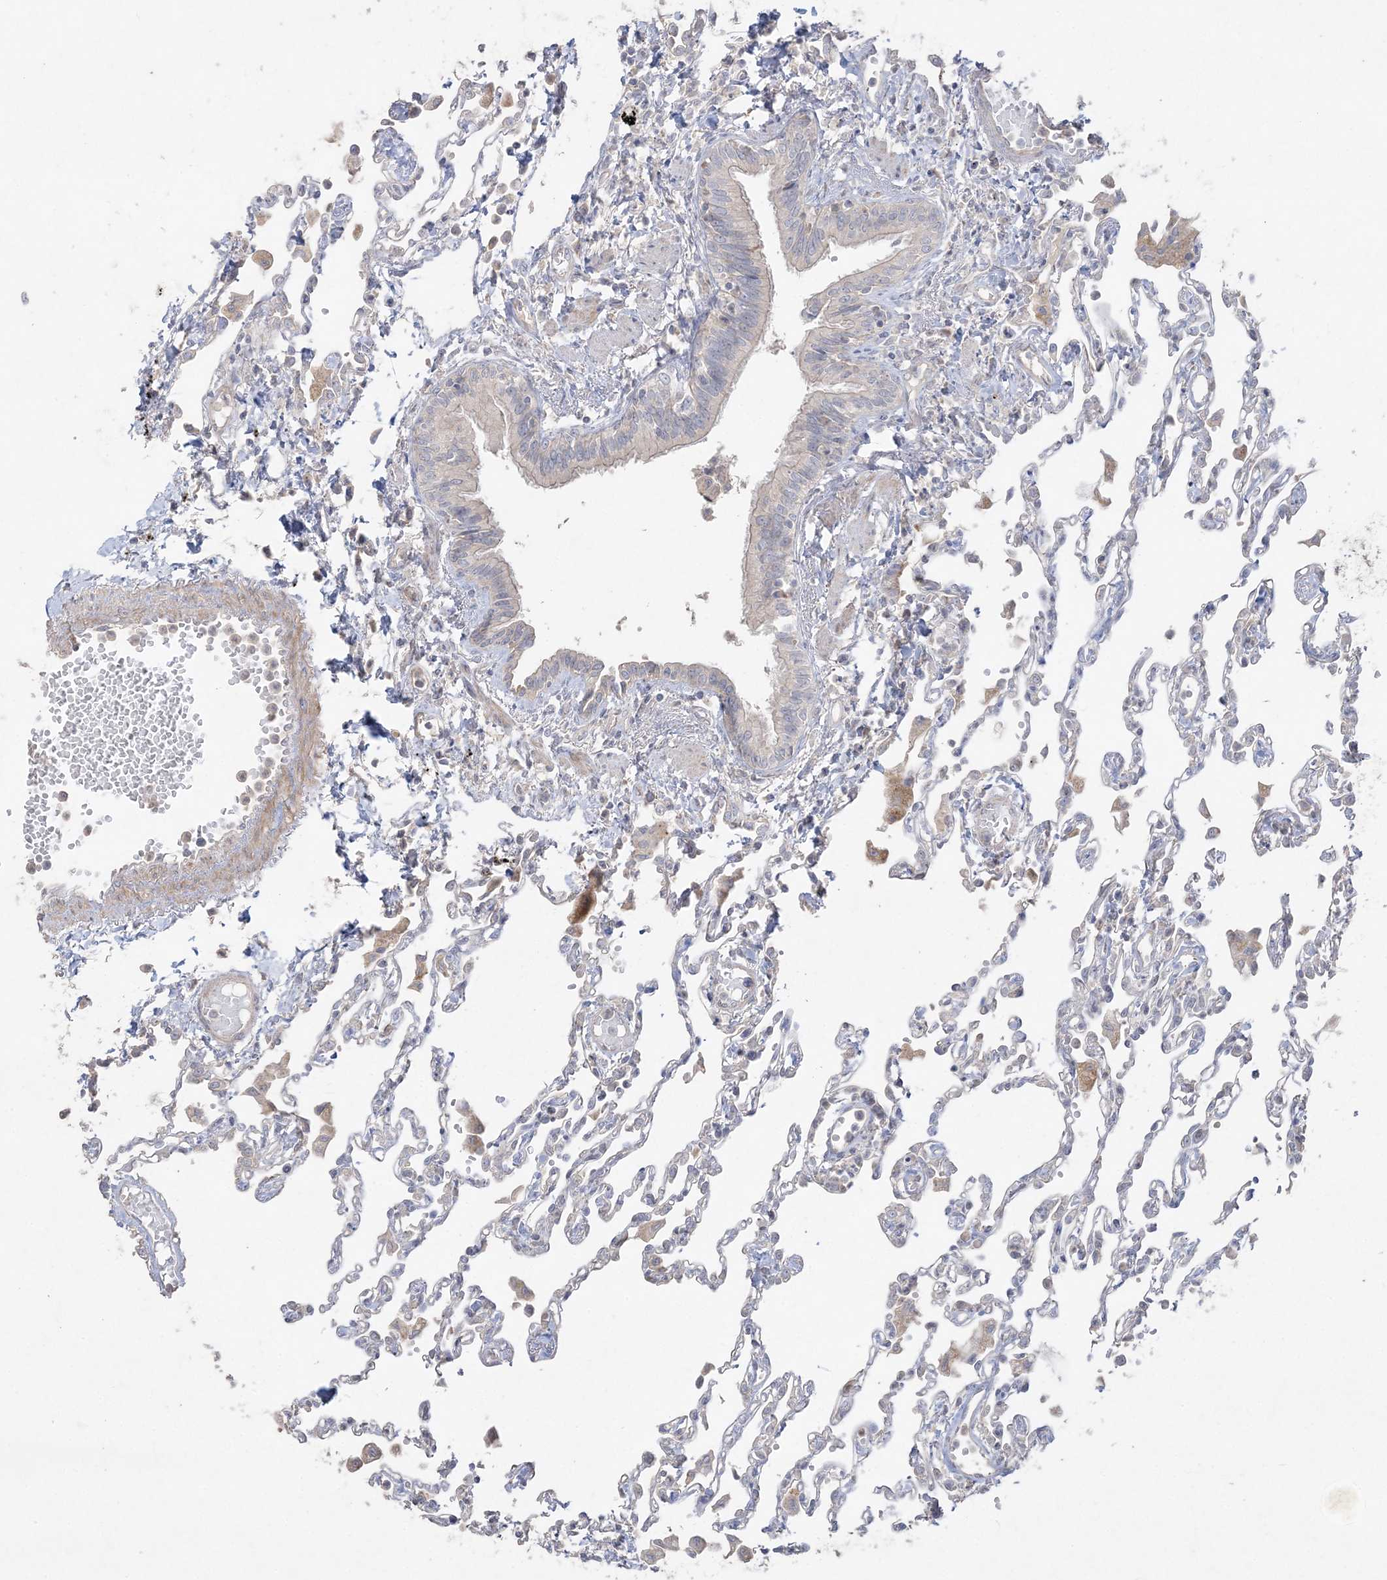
{"staining": {"intensity": "negative", "quantity": "none", "location": "none"}, "tissue": "lung", "cell_type": "Alveolar cells", "image_type": "normal", "snomed": [{"axis": "morphology", "description": "Normal tissue, NOS"}, {"axis": "topography", "description": "Bronchus"}, {"axis": "topography", "description": "Lung"}], "caption": "The micrograph displays no significant staining in alveolar cells of lung.", "gene": "SH3BP4", "patient": {"sex": "female", "age": 49}}